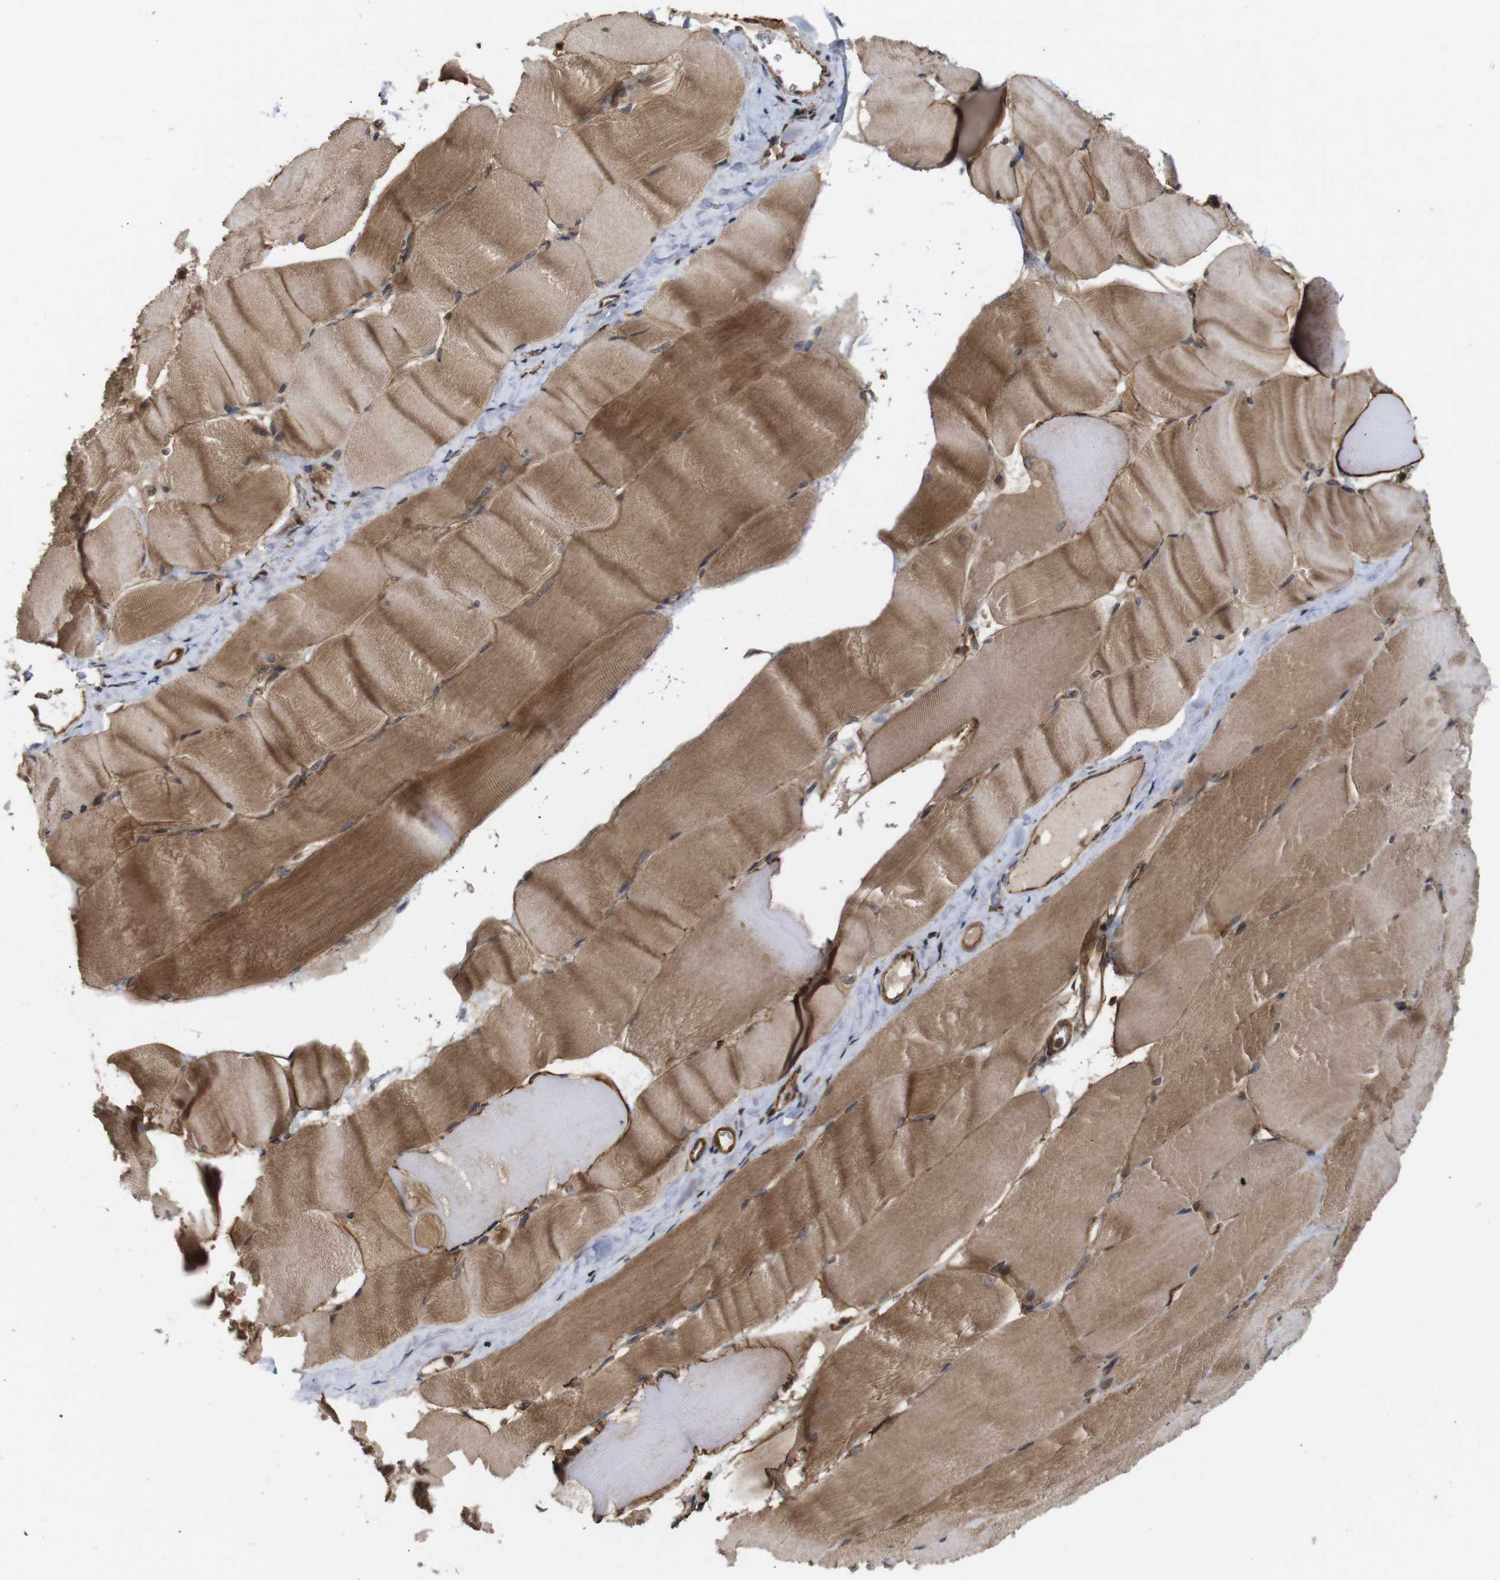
{"staining": {"intensity": "moderate", "quantity": ">75%", "location": "cytoplasmic/membranous"}, "tissue": "skeletal muscle", "cell_type": "Myocytes", "image_type": "normal", "snomed": [{"axis": "morphology", "description": "Normal tissue, NOS"}, {"axis": "morphology", "description": "Squamous cell carcinoma, NOS"}, {"axis": "topography", "description": "Skeletal muscle"}], "caption": "Immunohistochemistry (IHC) staining of benign skeletal muscle, which reveals medium levels of moderate cytoplasmic/membranous positivity in approximately >75% of myocytes indicating moderate cytoplasmic/membranous protein positivity. The staining was performed using DAB (brown) for protein detection and nuclei were counterstained in hematoxylin (blue).", "gene": "NANOS1", "patient": {"sex": "male", "age": 51}}